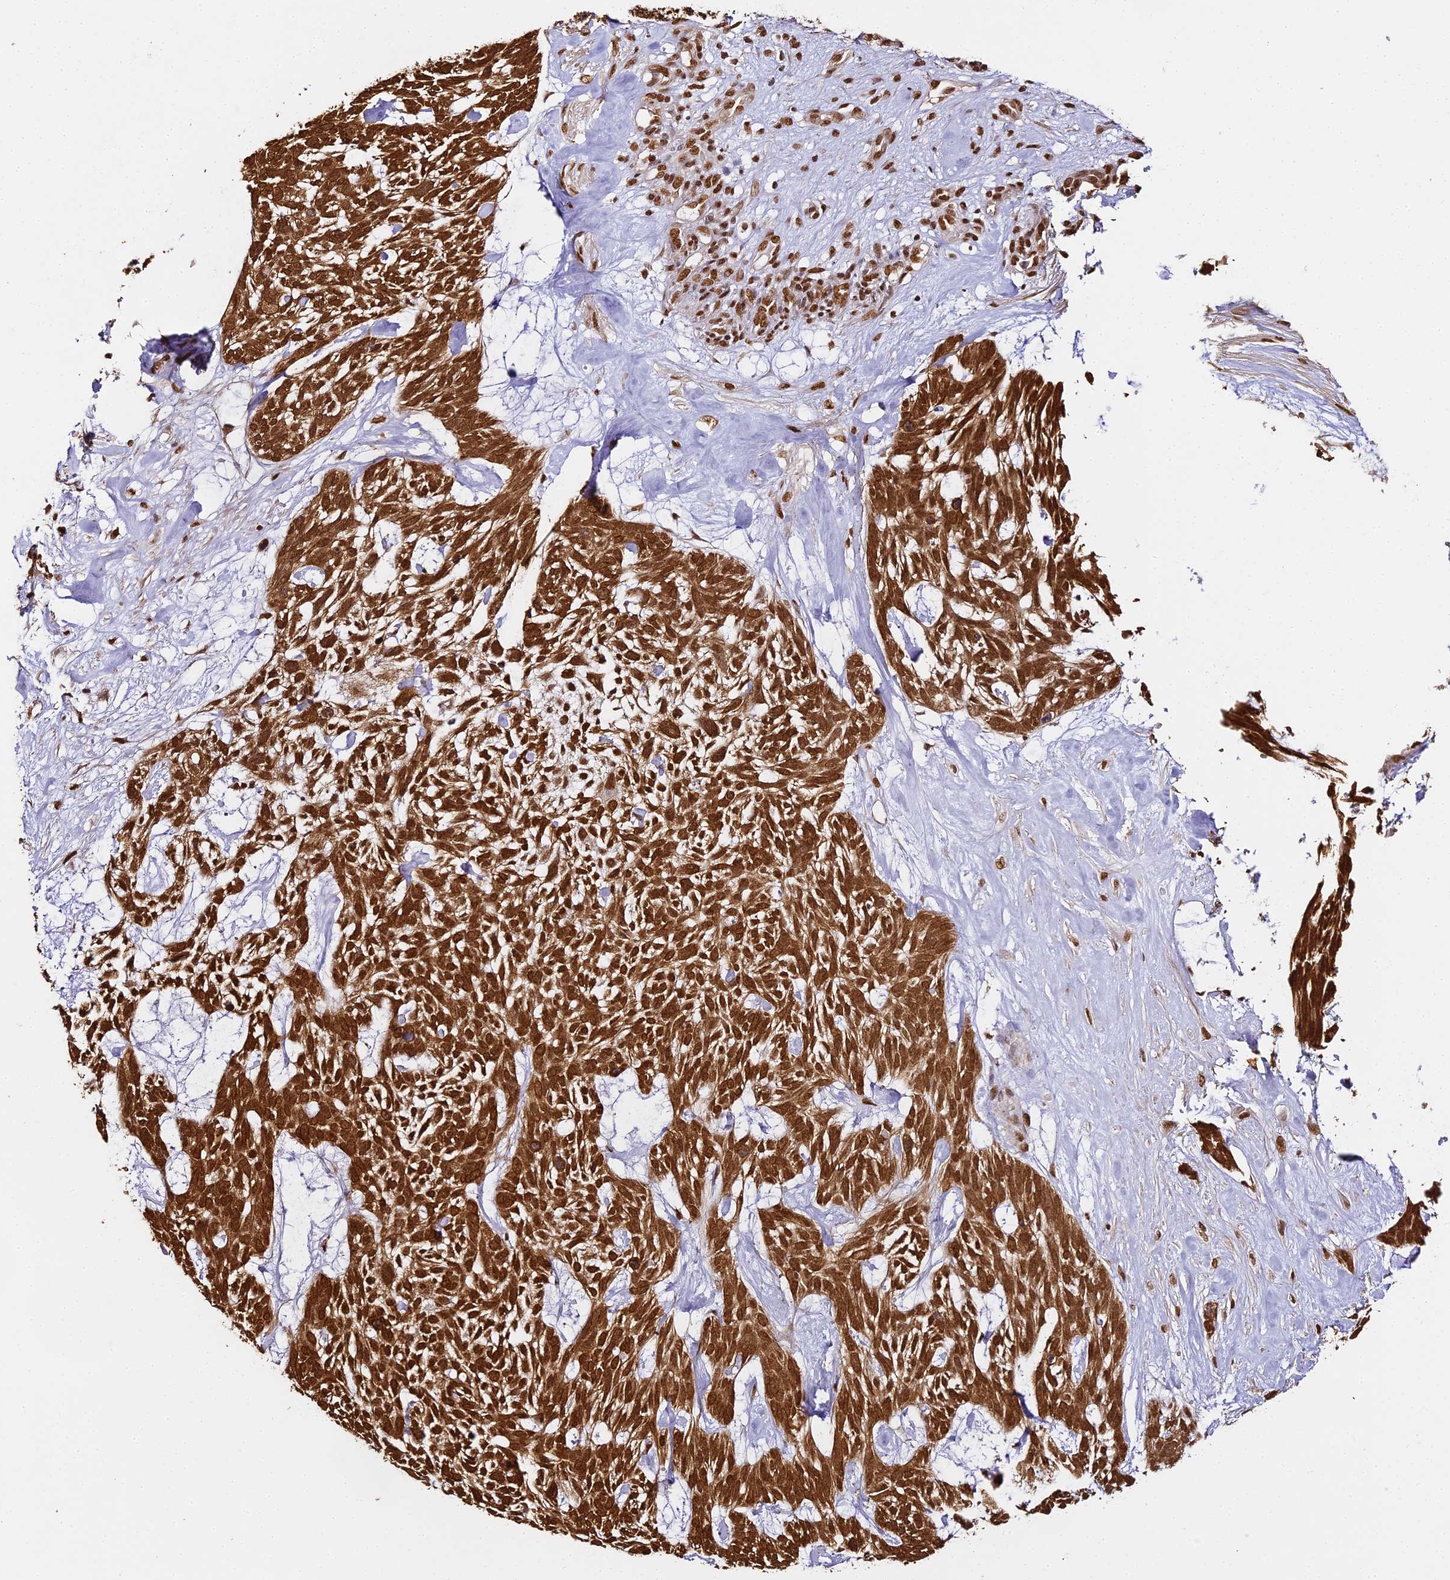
{"staining": {"intensity": "strong", "quantity": ">75%", "location": "cytoplasmic/membranous,nuclear"}, "tissue": "skin cancer", "cell_type": "Tumor cells", "image_type": "cancer", "snomed": [{"axis": "morphology", "description": "Basal cell carcinoma"}, {"axis": "topography", "description": "Skin"}], "caption": "Skin cancer stained with a brown dye shows strong cytoplasmic/membranous and nuclear positive positivity in approximately >75% of tumor cells.", "gene": "HNRNPA1", "patient": {"sex": "male", "age": 88}}